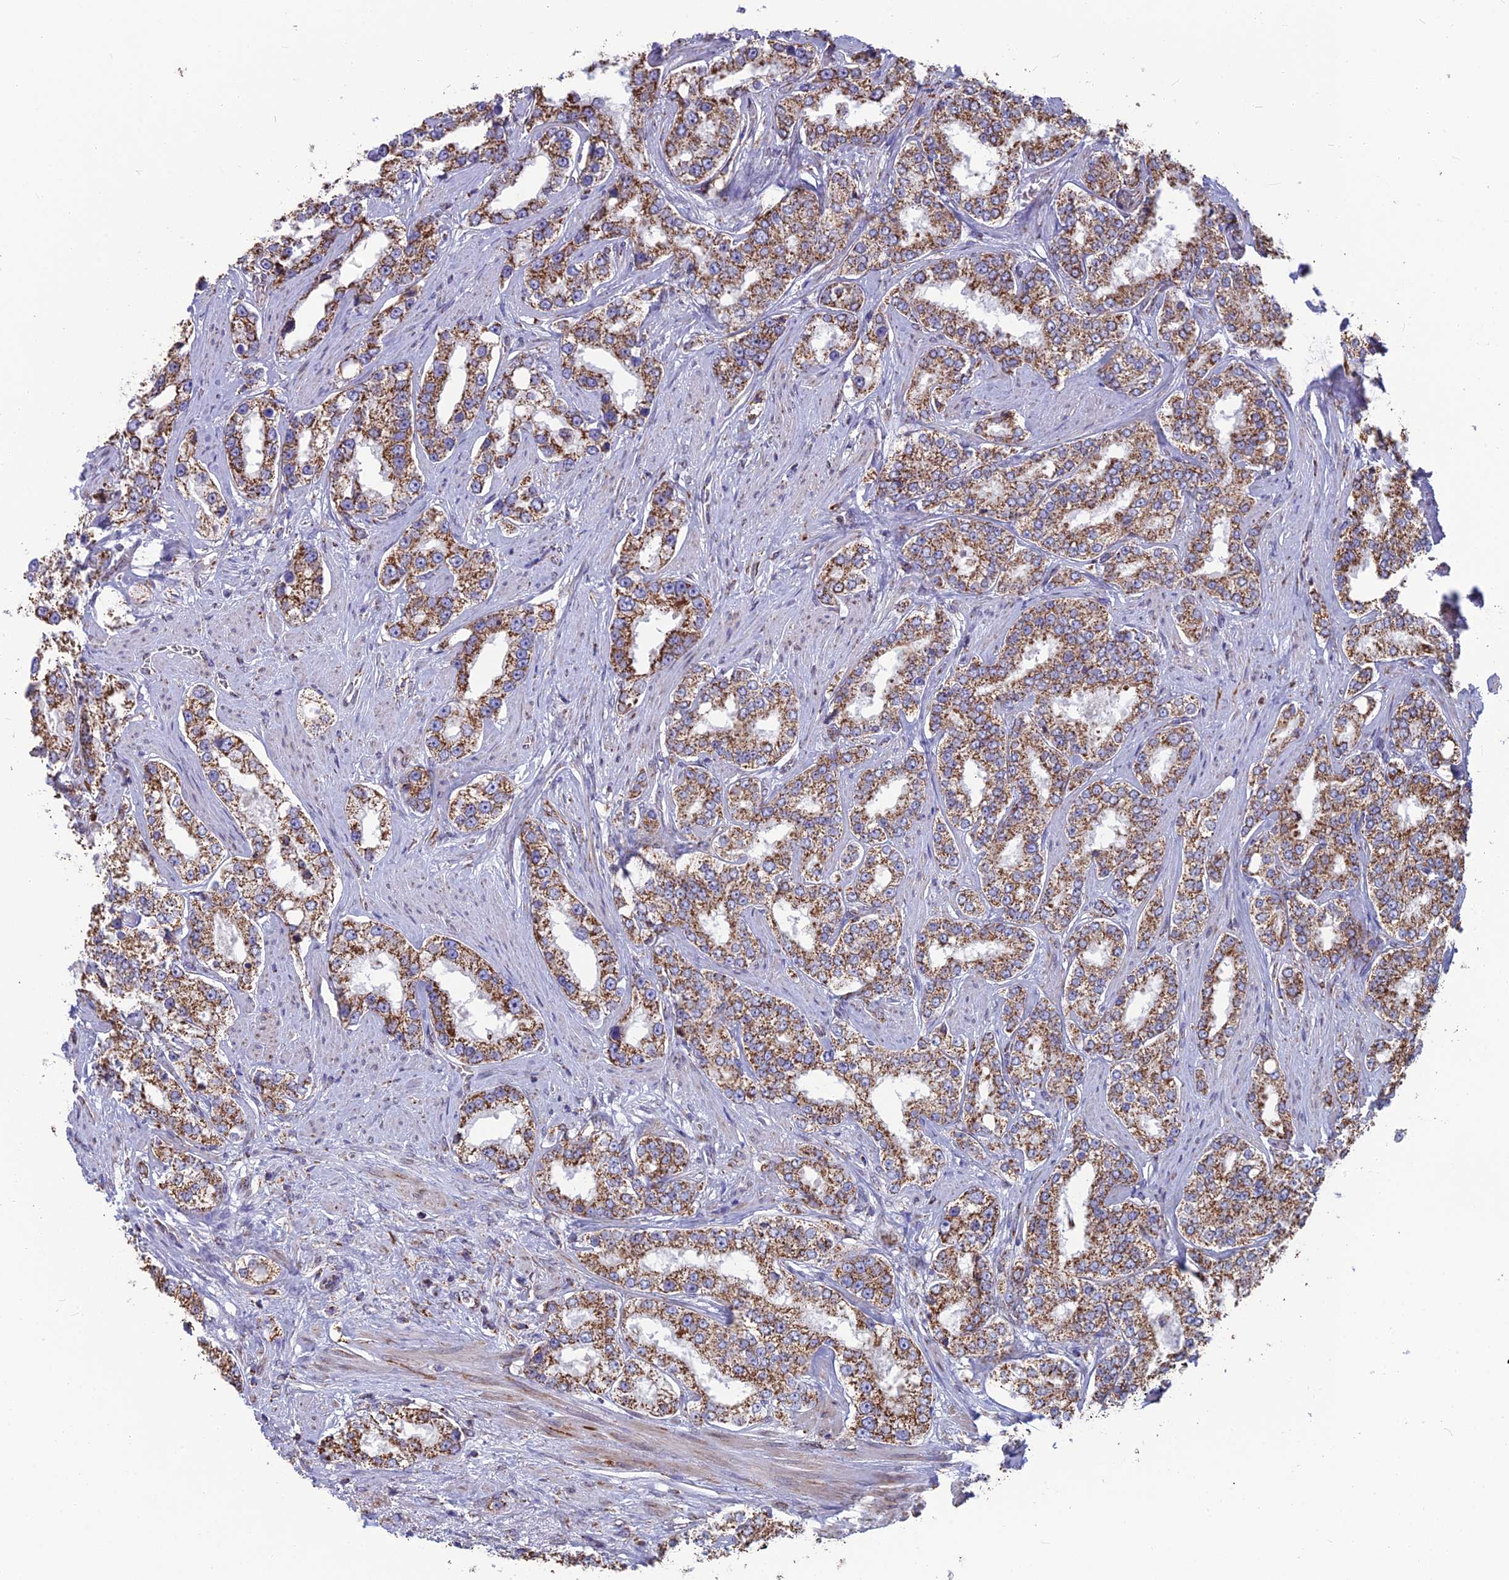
{"staining": {"intensity": "moderate", "quantity": ">75%", "location": "cytoplasmic/membranous"}, "tissue": "prostate cancer", "cell_type": "Tumor cells", "image_type": "cancer", "snomed": [{"axis": "morphology", "description": "Normal tissue, NOS"}, {"axis": "morphology", "description": "Adenocarcinoma, High grade"}, {"axis": "topography", "description": "Prostate"}], "caption": "IHC image of adenocarcinoma (high-grade) (prostate) stained for a protein (brown), which reveals medium levels of moderate cytoplasmic/membranous expression in about >75% of tumor cells.", "gene": "CS", "patient": {"sex": "male", "age": 83}}